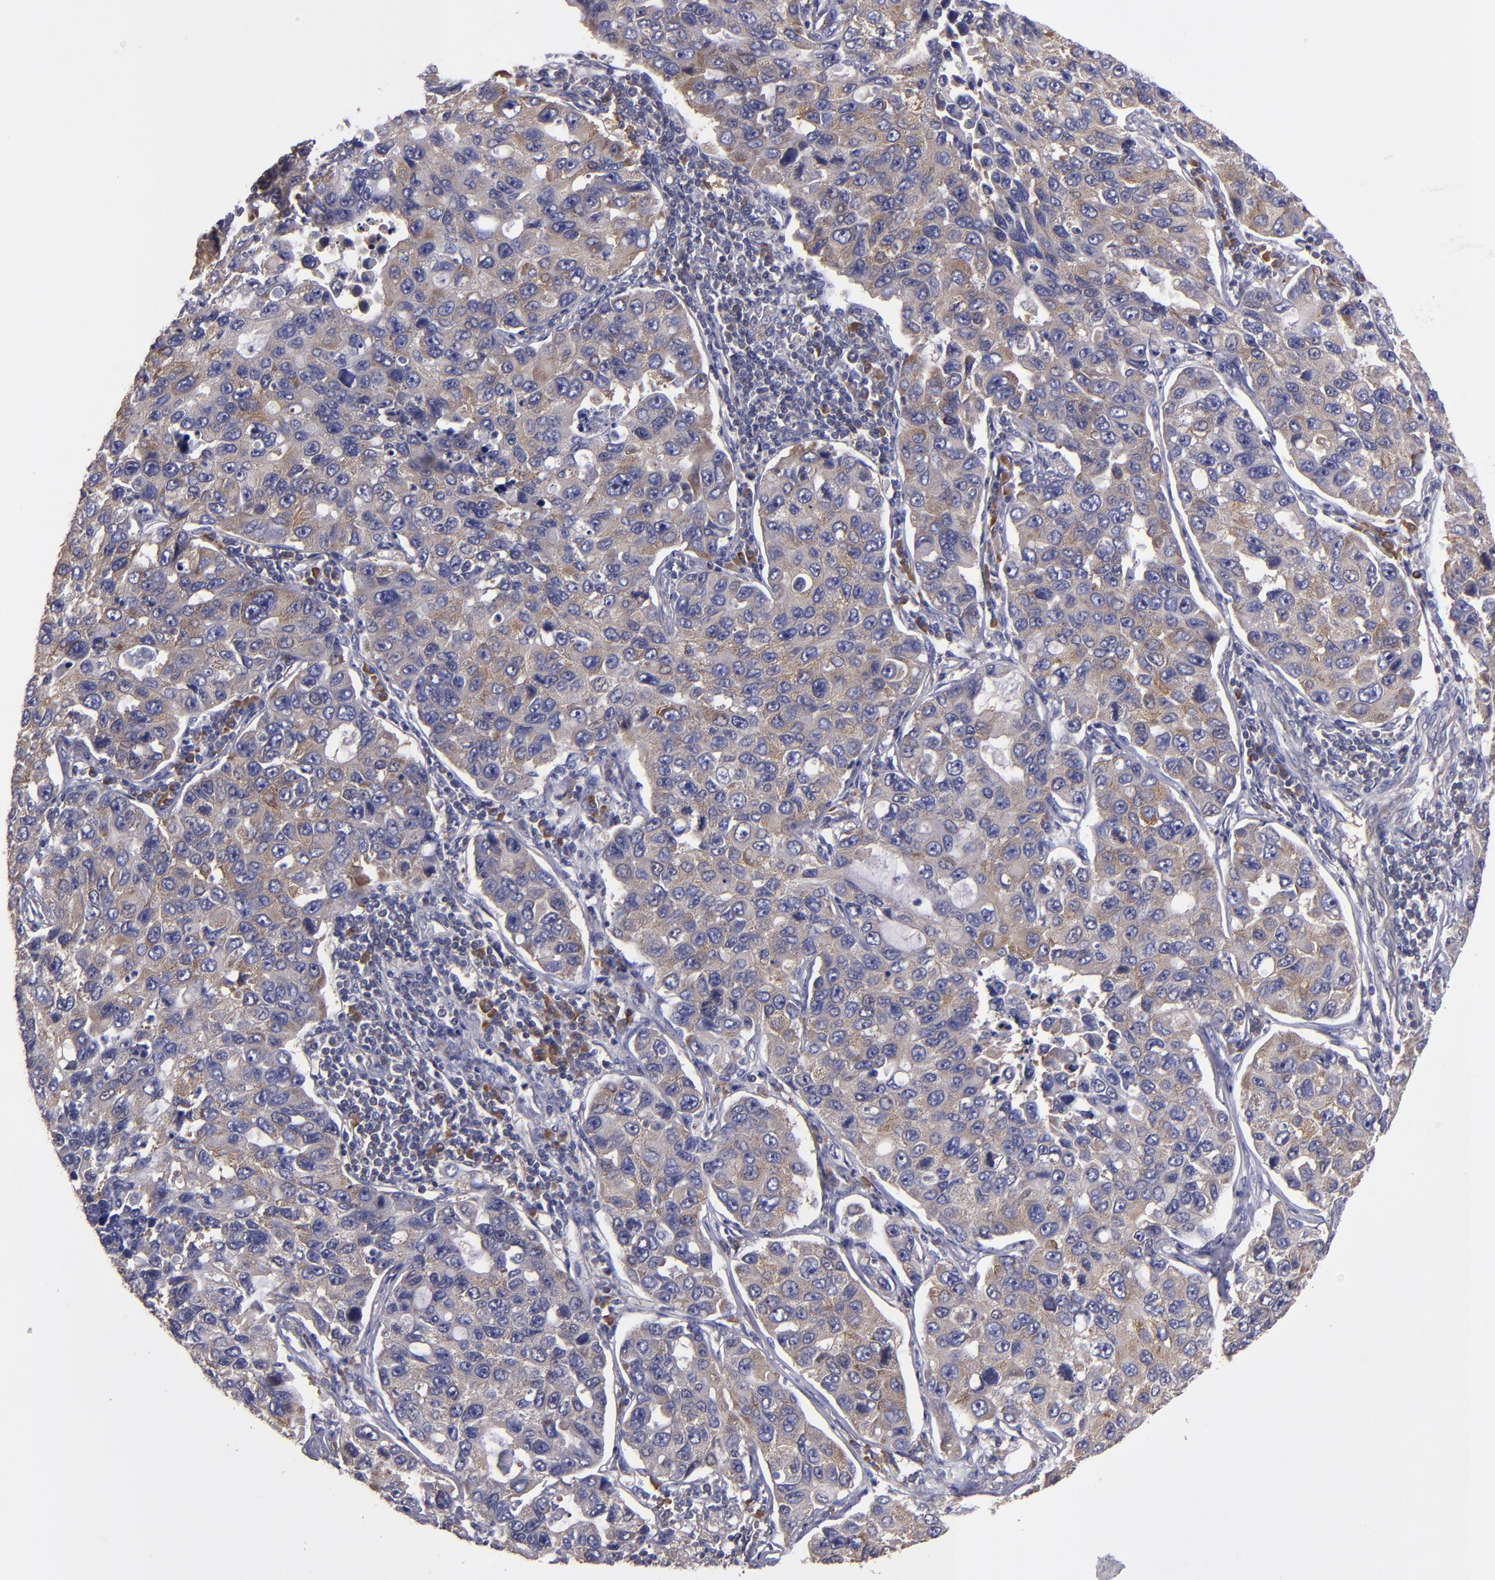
{"staining": {"intensity": "weak", "quantity": ">75%", "location": "cytoplasmic/membranous"}, "tissue": "lung cancer", "cell_type": "Tumor cells", "image_type": "cancer", "snomed": [{"axis": "morphology", "description": "Adenocarcinoma, NOS"}, {"axis": "topography", "description": "Lung"}], "caption": "This image shows immunohistochemistry staining of adenocarcinoma (lung), with low weak cytoplasmic/membranous staining in approximately >75% of tumor cells.", "gene": "CARS1", "patient": {"sex": "male", "age": 64}}